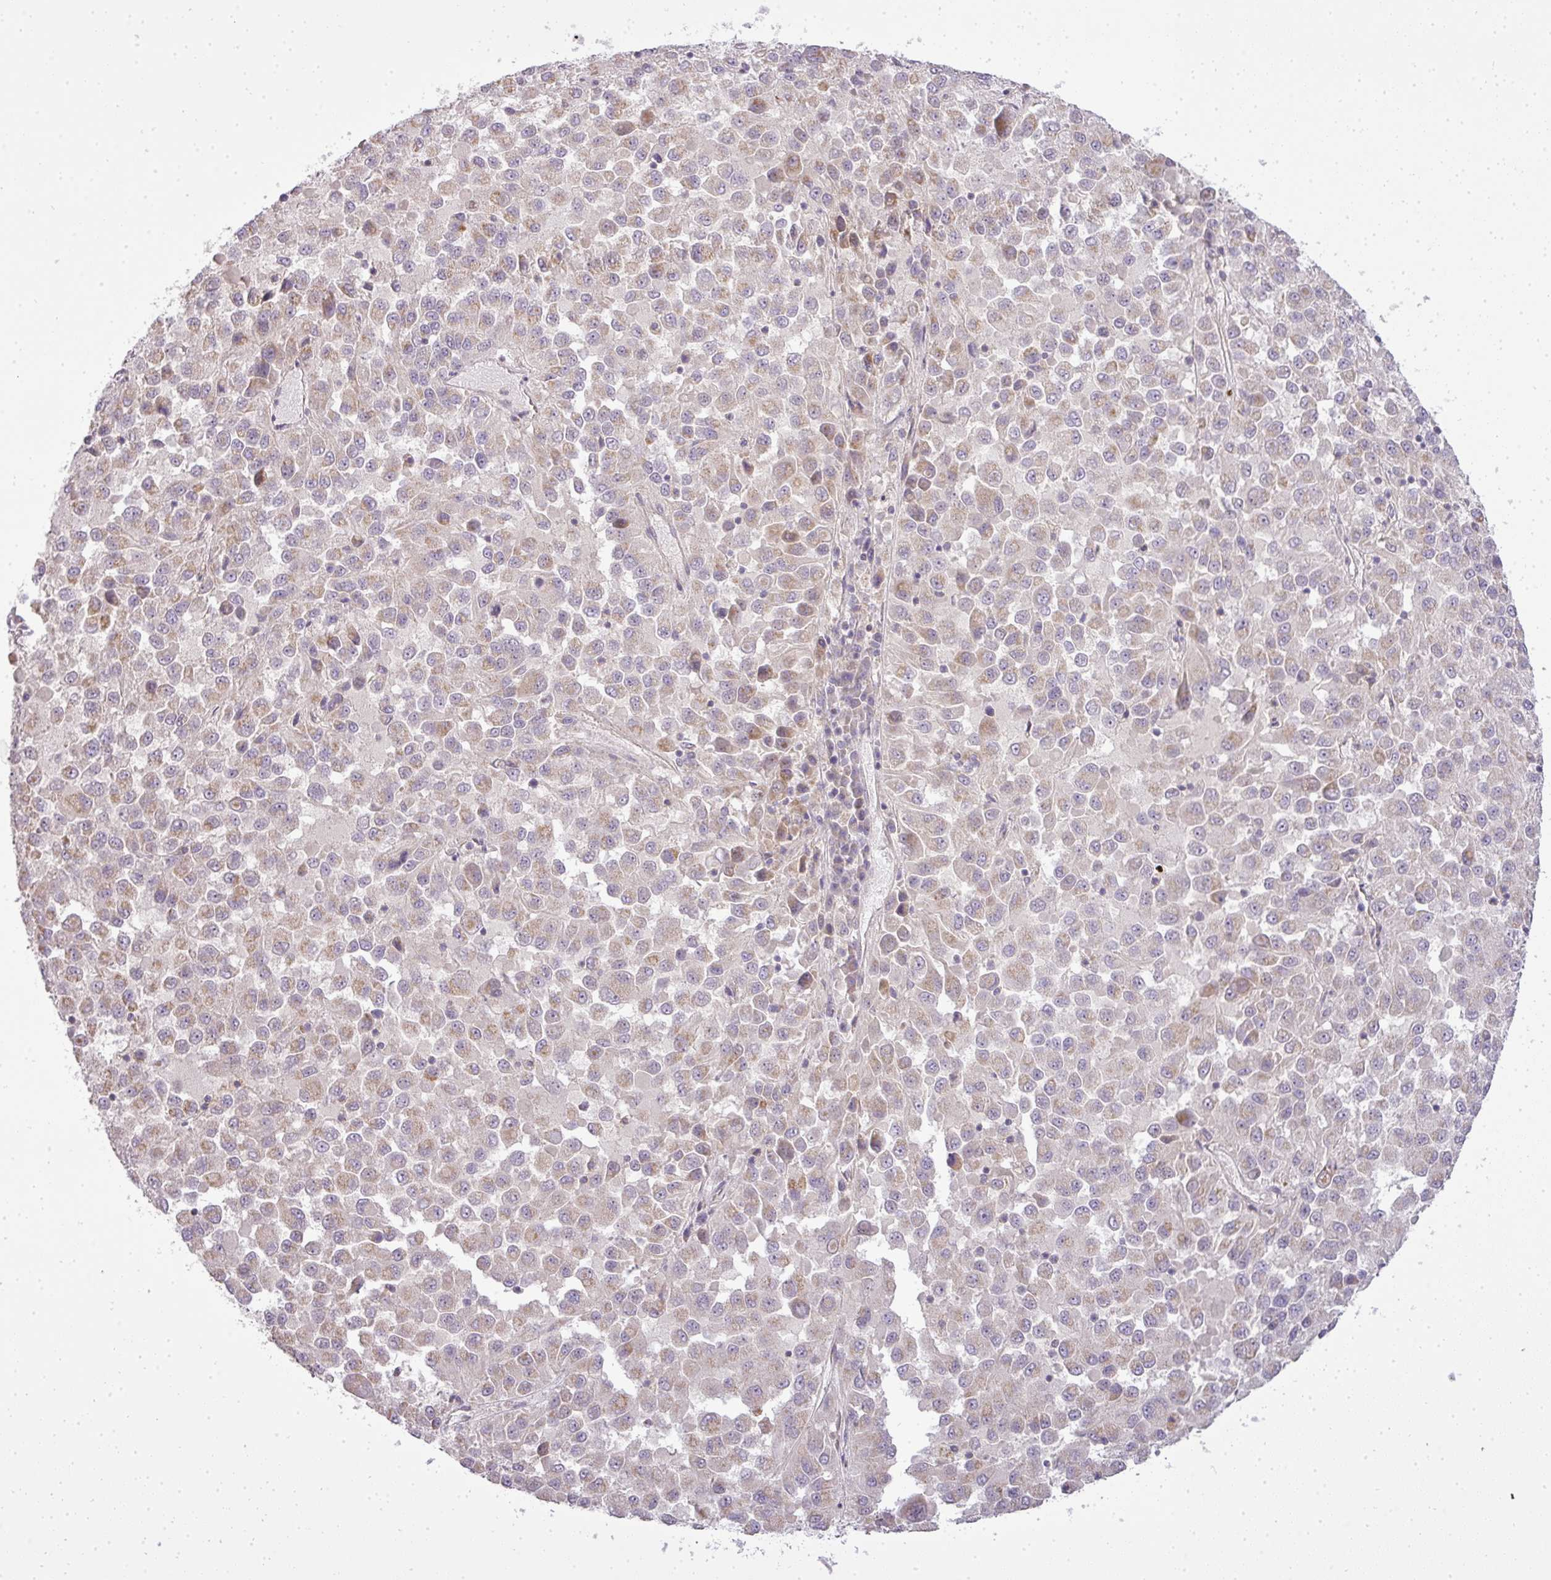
{"staining": {"intensity": "weak", "quantity": "25%-75%", "location": "cytoplasmic/membranous"}, "tissue": "melanoma", "cell_type": "Tumor cells", "image_type": "cancer", "snomed": [{"axis": "morphology", "description": "Malignant melanoma, Metastatic site"}, {"axis": "topography", "description": "Lung"}], "caption": "The immunohistochemical stain highlights weak cytoplasmic/membranous positivity in tumor cells of melanoma tissue.", "gene": "ZDHHC1", "patient": {"sex": "male", "age": 64}}